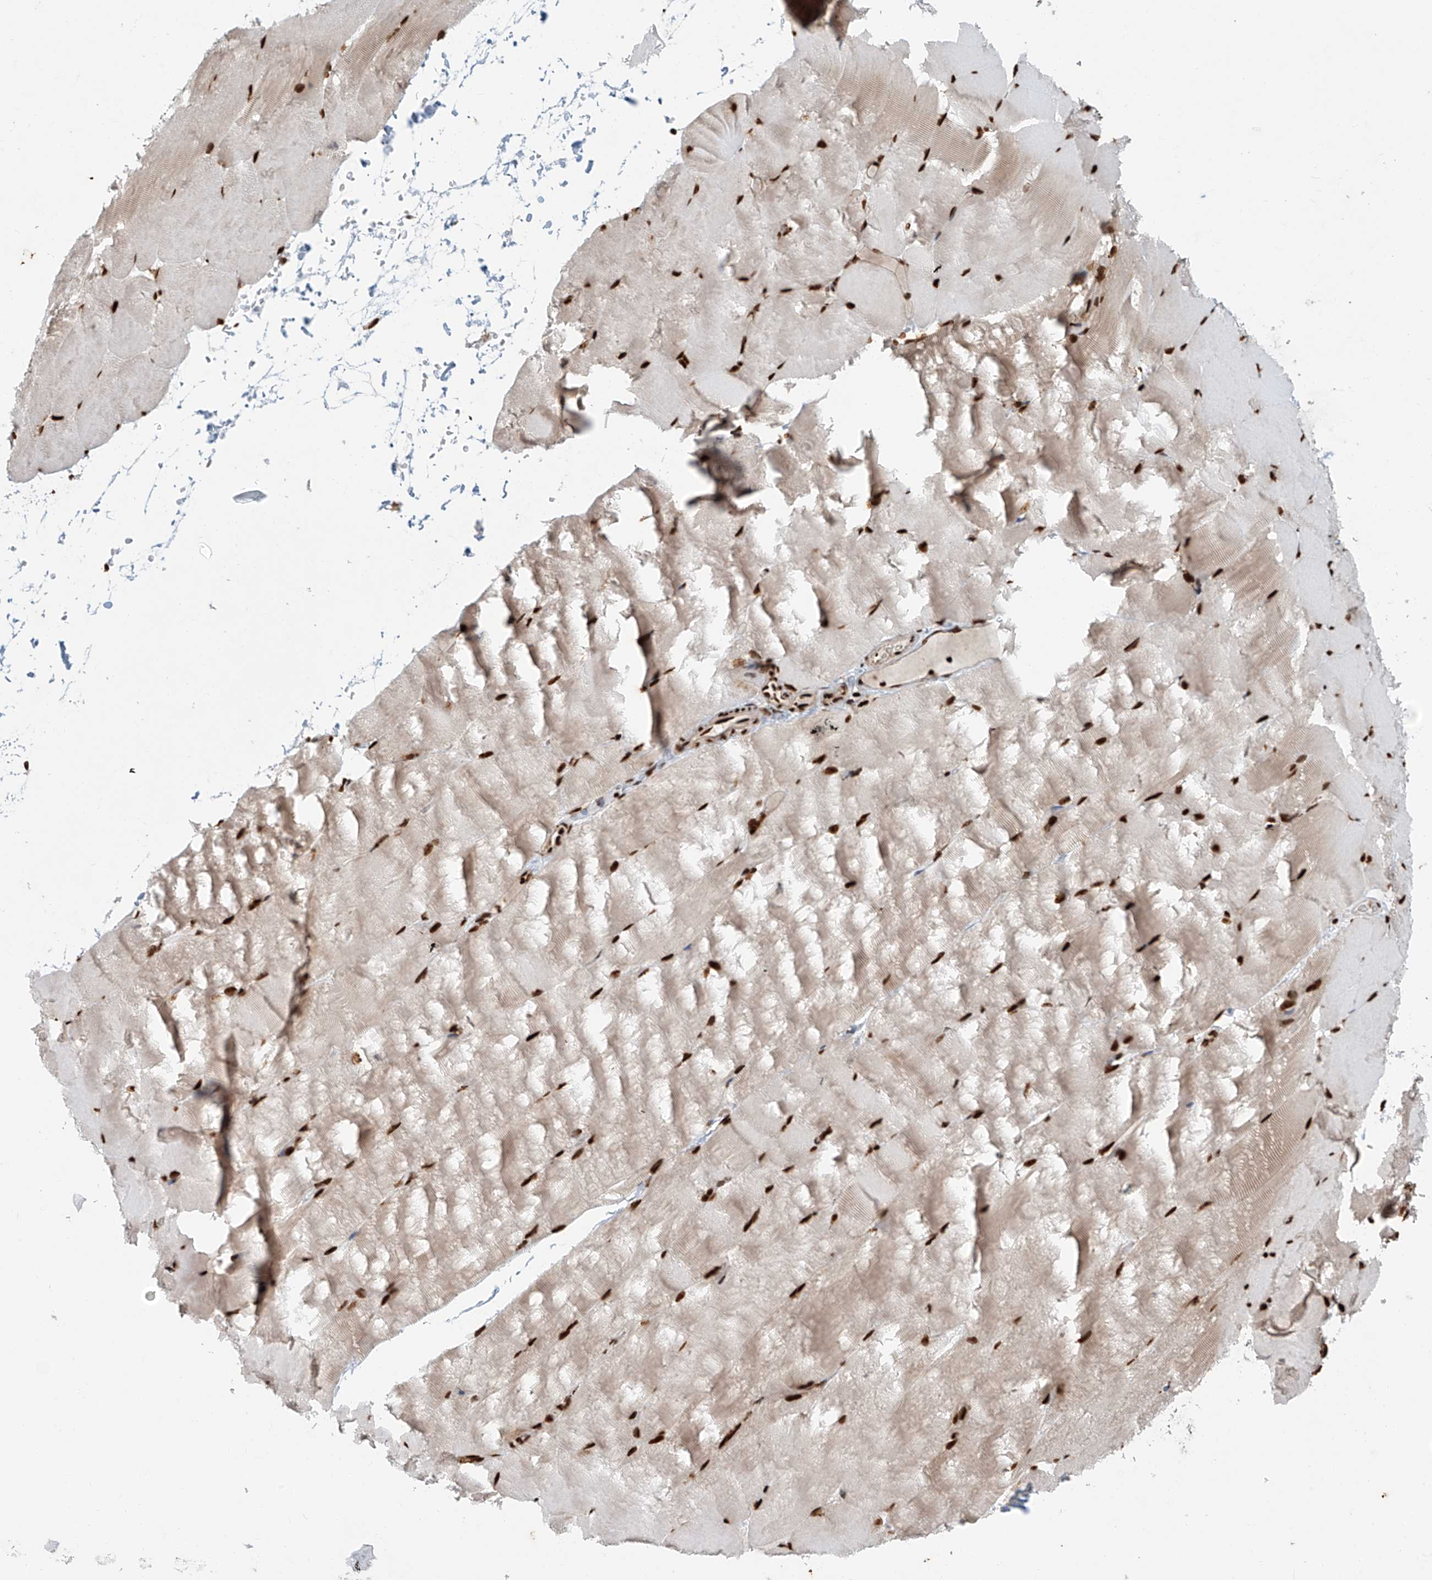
{"staining": {"intensity": "strong", "quantity": ">75%", "location": "nuclear"}, "tissue": "skeletal muscle", "cell_type": "Myocytes", "image_type": "normal", "snomed": [{"axis": "morphology", "description": "Normal tissue, NOS"}, {"axis": "topography", "description": "Skeletal muscle"}, {"axis": "topography", "description": "Parathyroid gland"}], "caption": "Immunohistochemical staining of normal skeletal muscle demonstrates high levels of strong nuclear expression in about >75% of myocytes.", "gene": "FAM193B", "patient": {"sex": "female", "age": 37}}